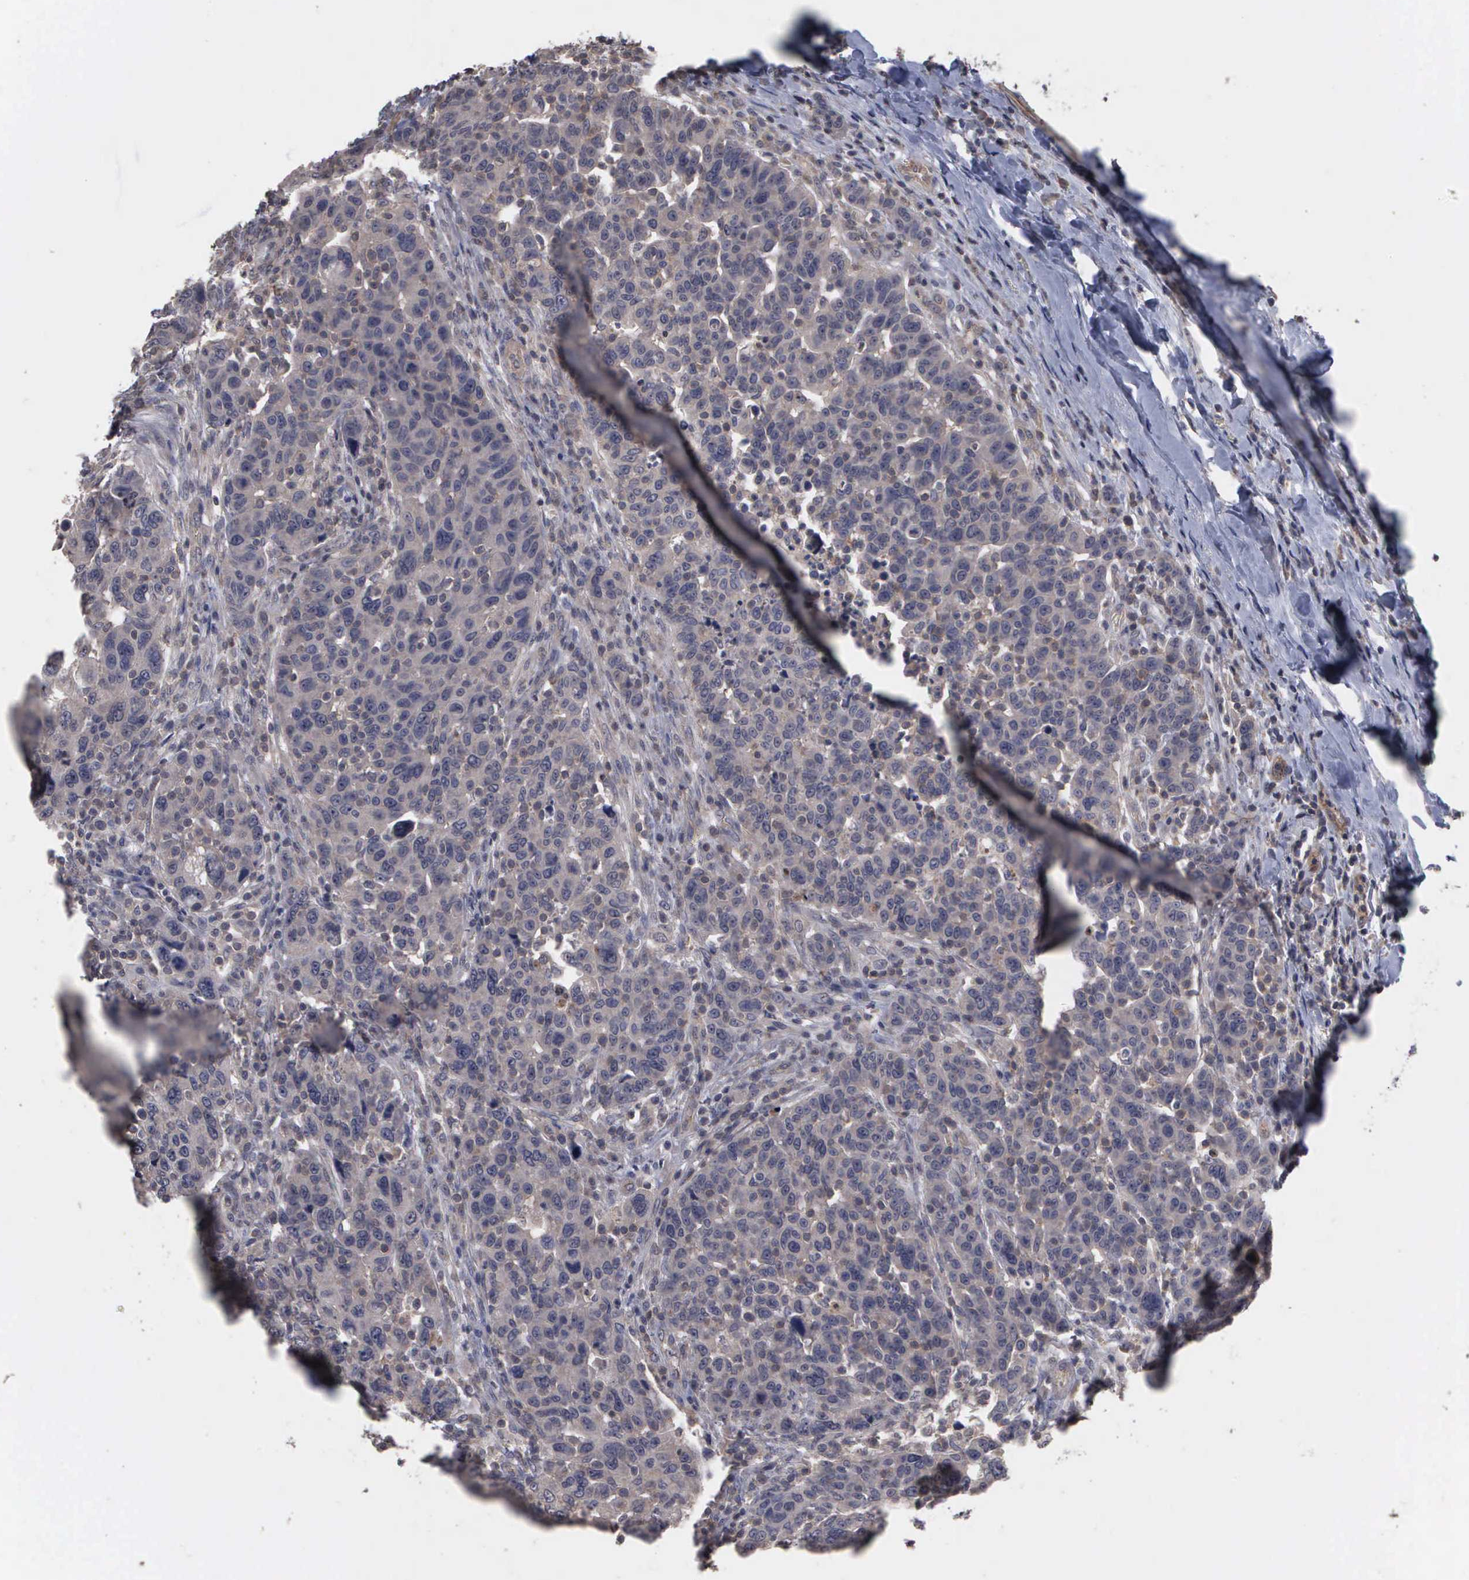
{"staining": {"intensity": "weak", "quantity": "<25%", "location": "cytoplasmic/membranous"}, "tissue": "breast cancer", "cell_type": "Tumor cells", "image_type": "cancer", "snomed": [{"axis": "morphology", "description": "Duct carcinoma"}, {"axis": "topography", "description": "Breast"}], "caption": "High power microscopy photomicrograph of an immunohistochemistry image of breast cancer (intraductal carcinoma), revealing no significant expression in tumor cells. (Stains: DAB (3,3'-diaminobenzidine) IHC with hematoxylin counter stain, Microscopy: brightfield microscopy at high magnification).", "gene": "CRKL", "patient": {"sex": "female", "age": 37}}